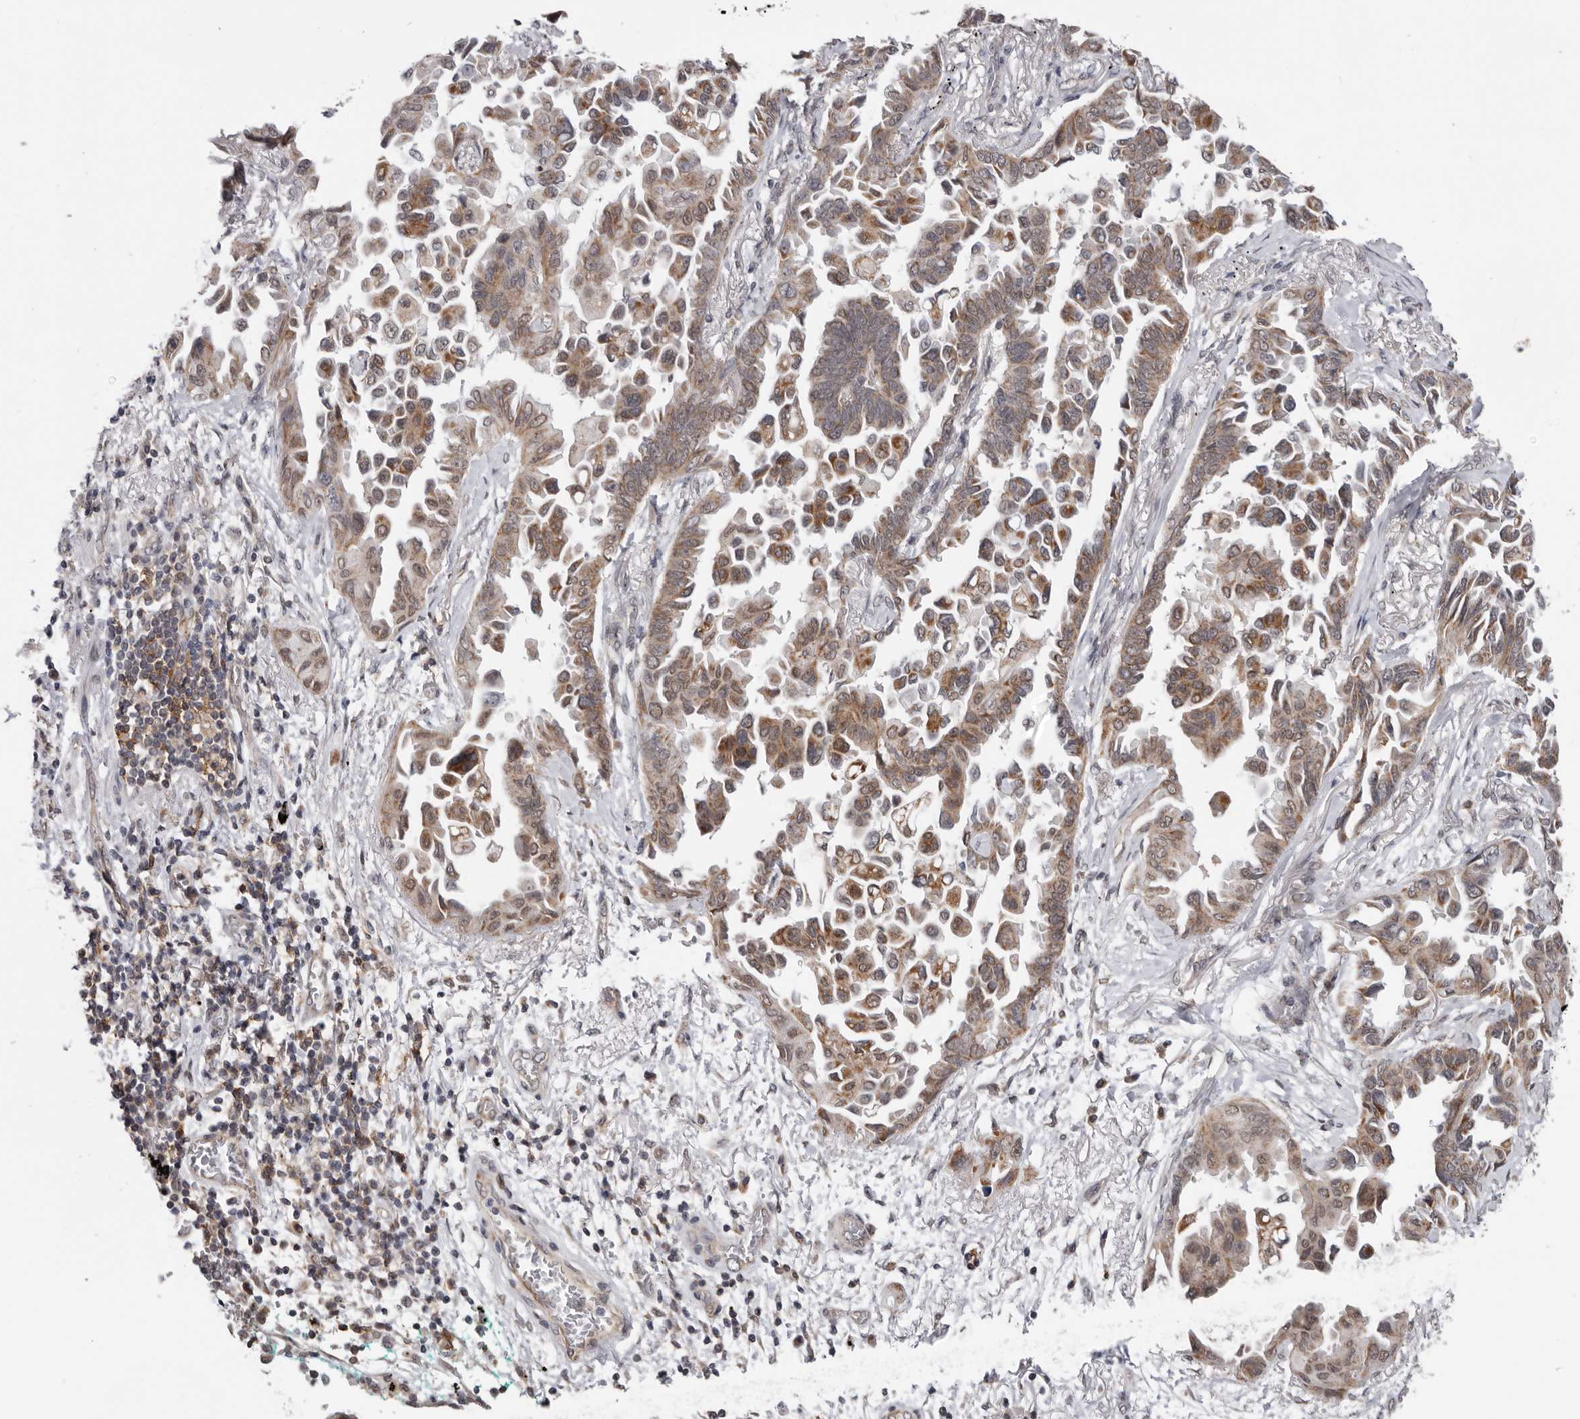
{"staining": {"intensity": "moderate", "quantity": ">75%", "location": "cytoplasmic/membranous"}, "tissue": "lung cancer", "cell_type": "Tumor cells", "image_type": "cancer", "snomed": [{"axis": "morphology", "description": "Adenocarcinoma, NOS"}, {"axis": "topography", "description": "Lung"}], "caption": "Human lung cancer stained with a brown dye demonstrates moderate cytoplasmic/membranous positive expression in approximately >75% of tumor cells.", "gene": "MOGAT2", "patient": {"sex": "female", "age": 67}}